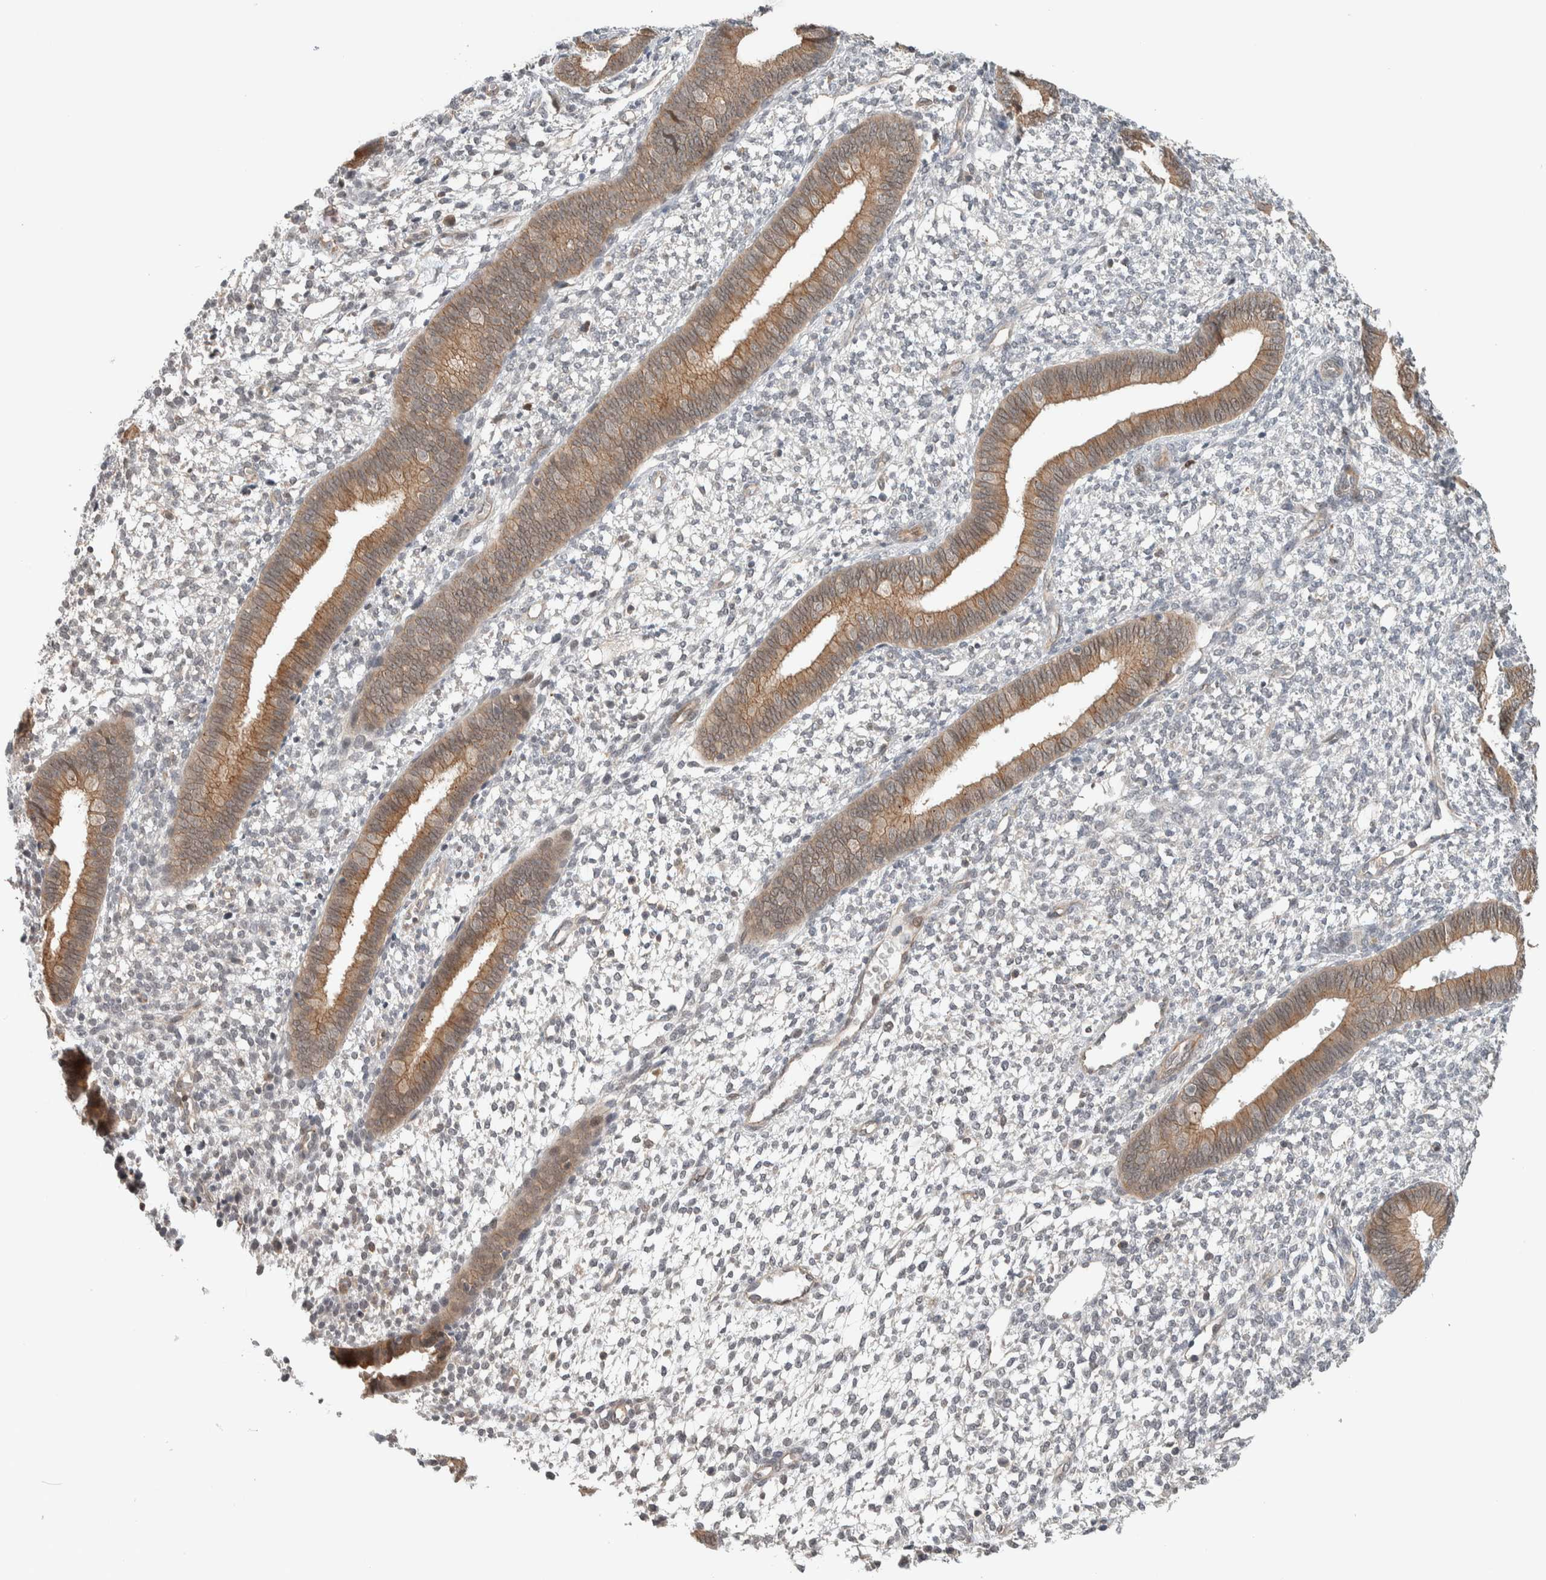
{"staining": {"intensity": "negative", "quantity": "none", "location": "none"}, "tissue": "endometrium", "cell_type": "Cells in endometrial stroma", "image_type": "normal", "snomed": [{"axis": "morphology", "description": "Normal tissue, NOS"}, {"axis": "topography", "description": "Endometrium"}], "caption": "Protein analysis of benign endometrium reveals no significant expression in cells in endometrial stroma.", "gene": "DEPTOR", "patient": {"sex": "female", "age": 46}}